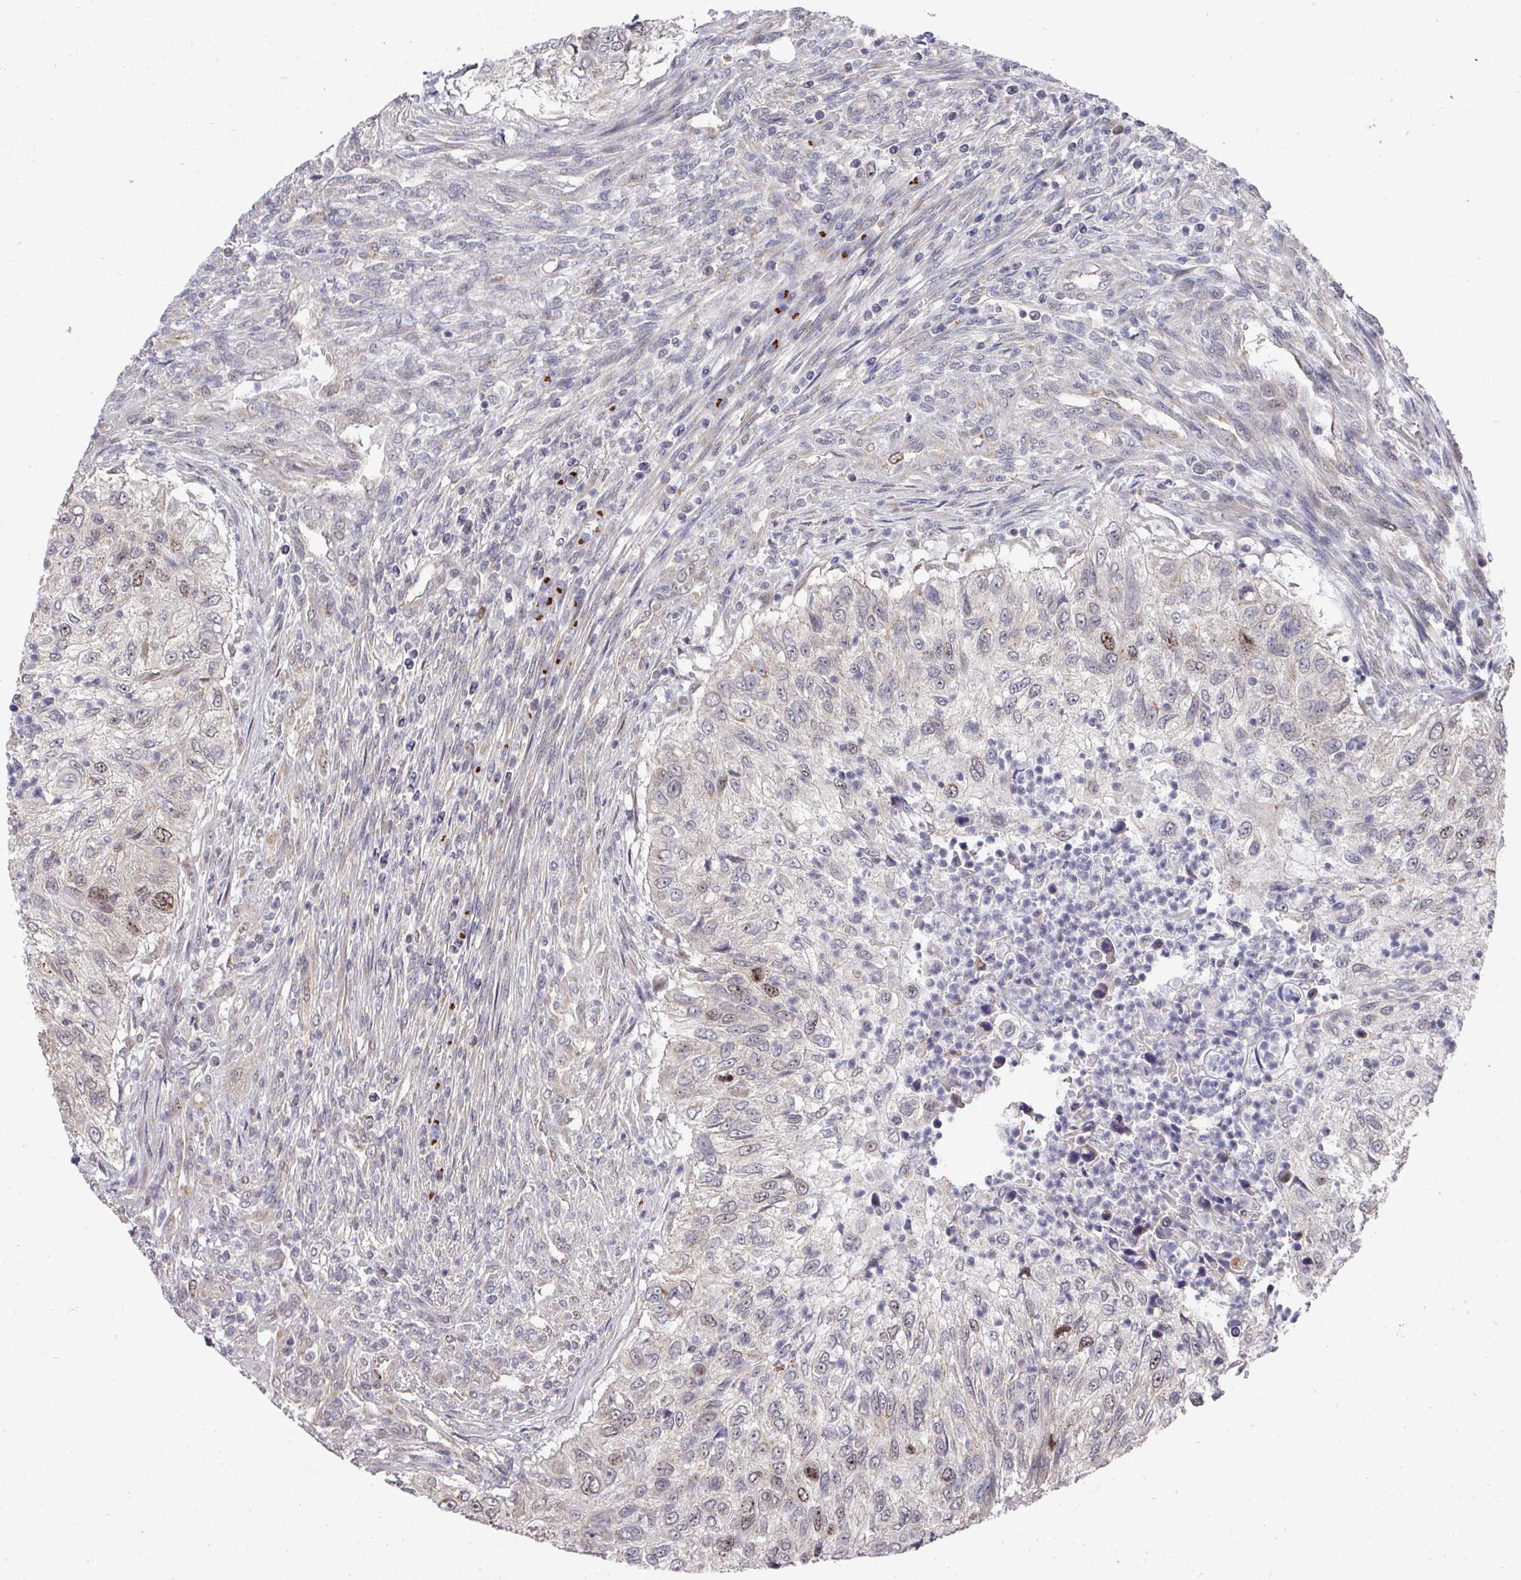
{"staining": {"intensity": "weak", "quantity": "<25%", "location": "nuclear"}, "tissue": "urothelial cancer", "cell_type": "Tumor cells", "image_type": "cancer", "snomed": [{"axis": "morphology", "description": "Urothelial carcinoma, High grade"}, {"axis": "topography", "description": "Urinary bladder"}], "caption": "Tumor cells show no significant positivity in high-grade urothelial carcinoma. (Immunohistochemistry, brightfield microscopy, high magnification).", "gene": "C18orf25", "patient": {"sex": "female", "age": 60}}